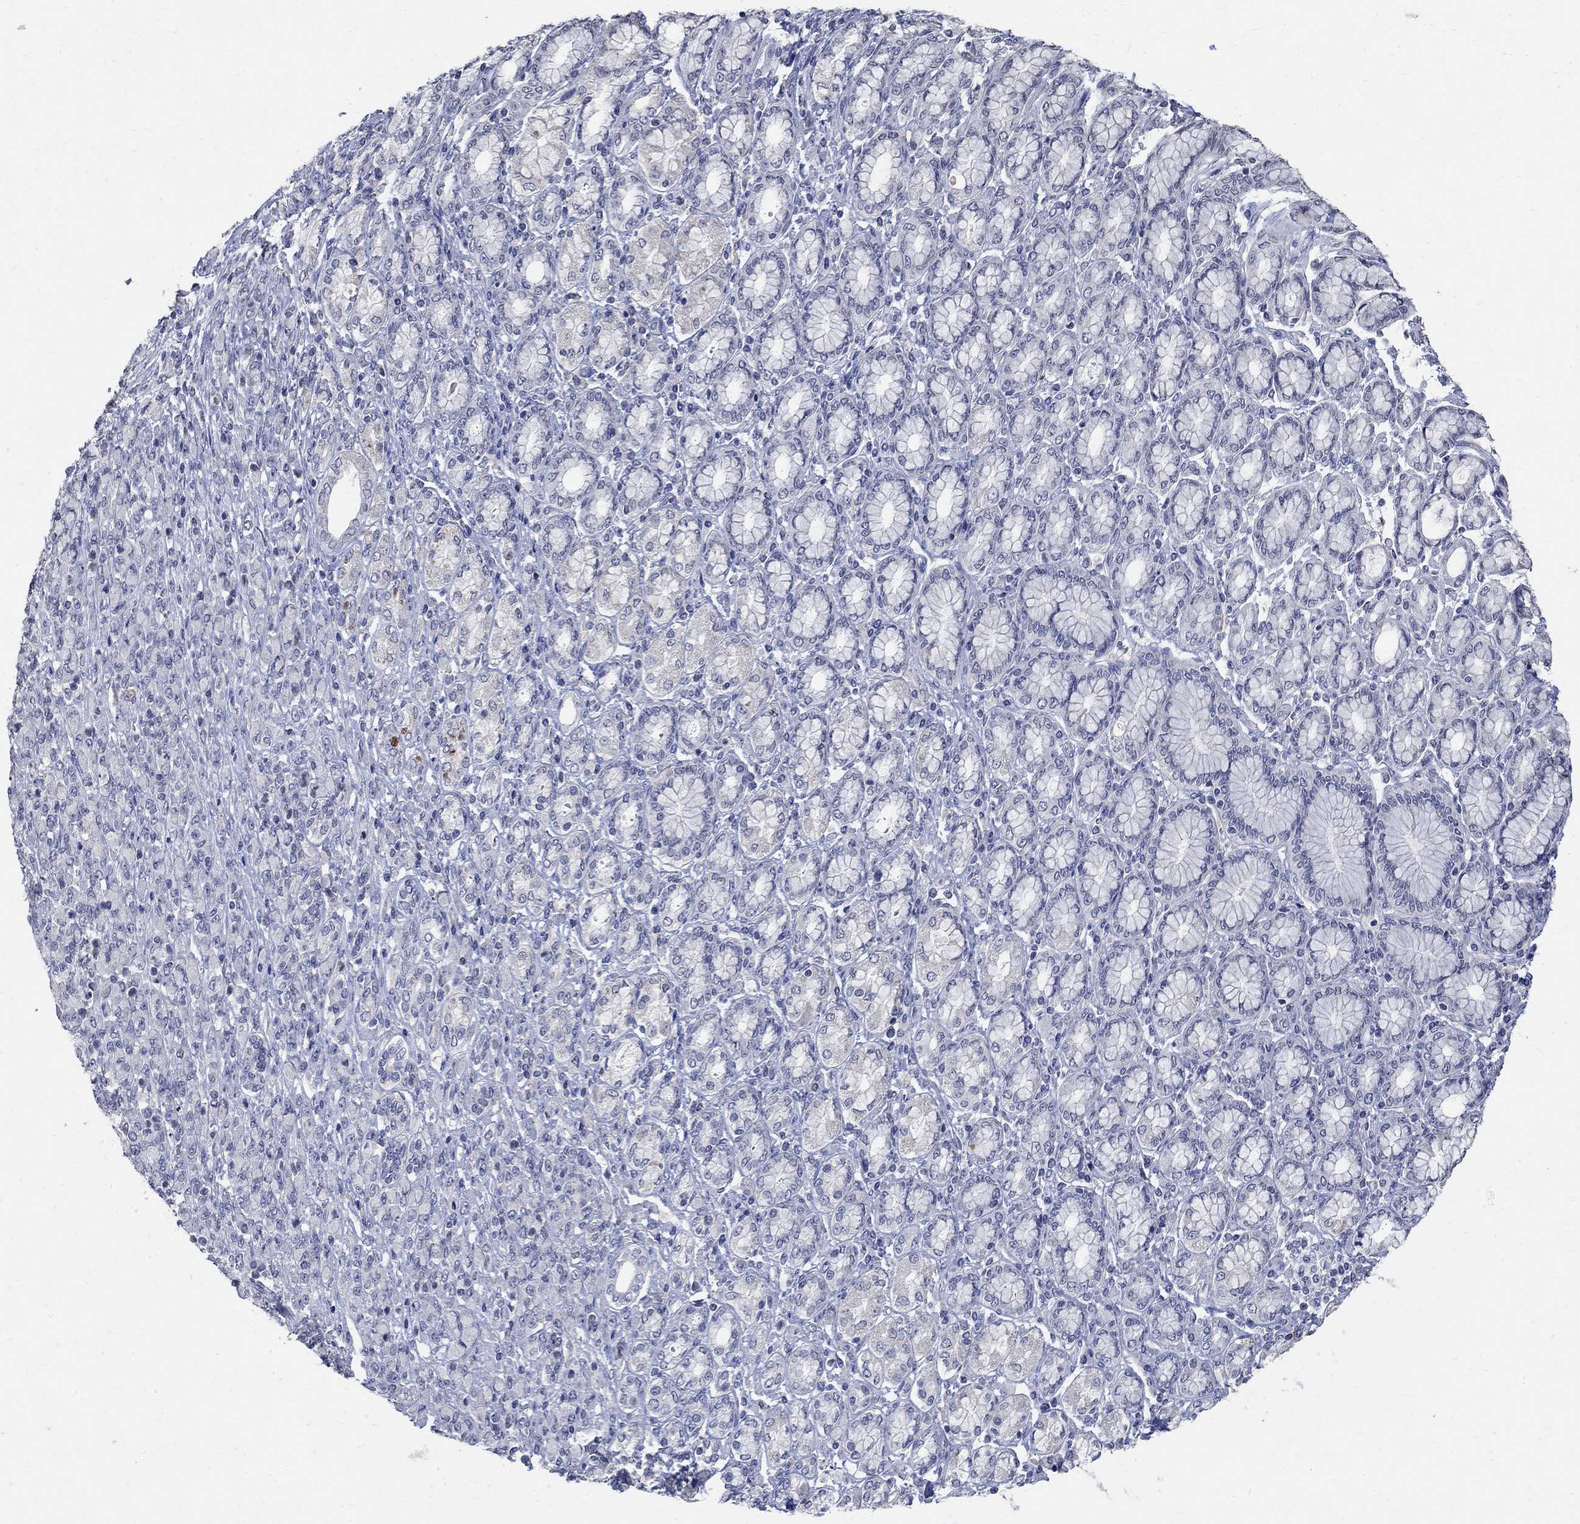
{"staining": {"intensity": "negative", "quantity": "none", "location": "none"}, "tissue": "stomach cancer", "cell_type": "Tumor cells", "image_type": "cancer", "snomed": [{"axis": "morphology", "description": "Normal tissue, NOS"}, {"axis": "morphology", "description": "Adenocarcinoma, NOS"}, {"axis": "topography", "description": "Stomach"}], "caption": "High magnification brightfield microscopy of stomach adenocarcinoma stained with DAB (3,3'-diaminobenzidine) (brown) and counterstained with hematoxylin (blue): tumor cells show no significant positivity.", "gene": "TMEM169", "patient": {"sex": "female", "age": 79}}